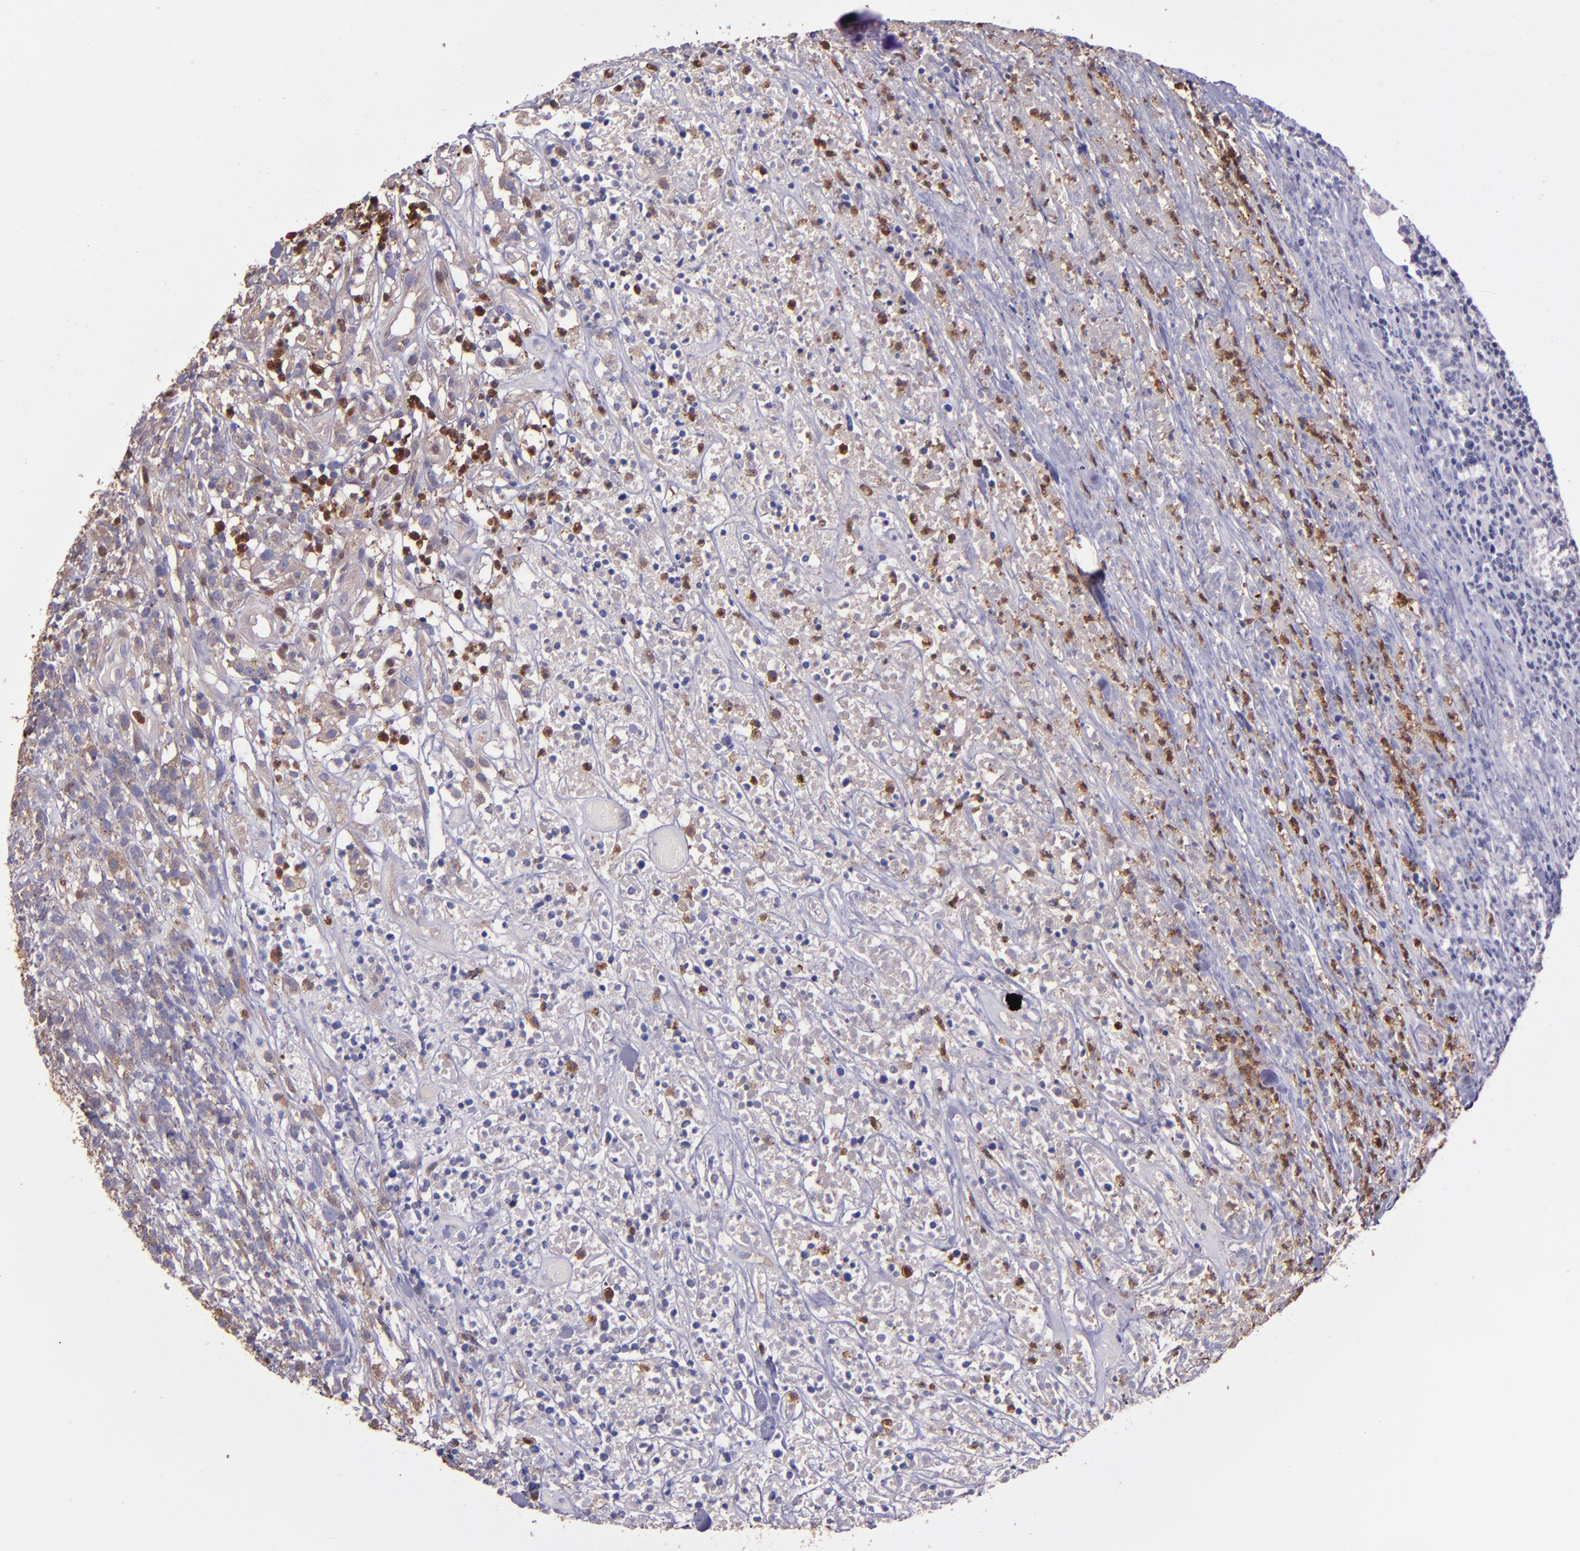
{"staining": {"intensity": "weak", "quantity": ">75%", "location": "cytoplasmic/membranous"}, "tissue": "lymphoma", "cell_type": "Tumor cells", "image_type": "cancer", "snomed": [{"axis": "morphology", "description": "Malignant lymphoma, non-Hodgkin's type, High grade"}, {"axis": "topography", "description": "Lymph node"}], "caption": "Immunohistochemistry (IHC) staining of high-grade malignant lymphoma, non-Hodgkin's type, which displays low levels of weak cytoplasmic/membranous staining in about >75% of tumor cells indicating weak cytoplasmic/membranous protein expression. The staining was performed using DAB (3,3'-diaminobenzidine) (brown) for protein detection and nuclei were counterstained in hematoxylin (blue).", "gene": "WASHC1", "patient": {"sex": "female", "age": 73}}